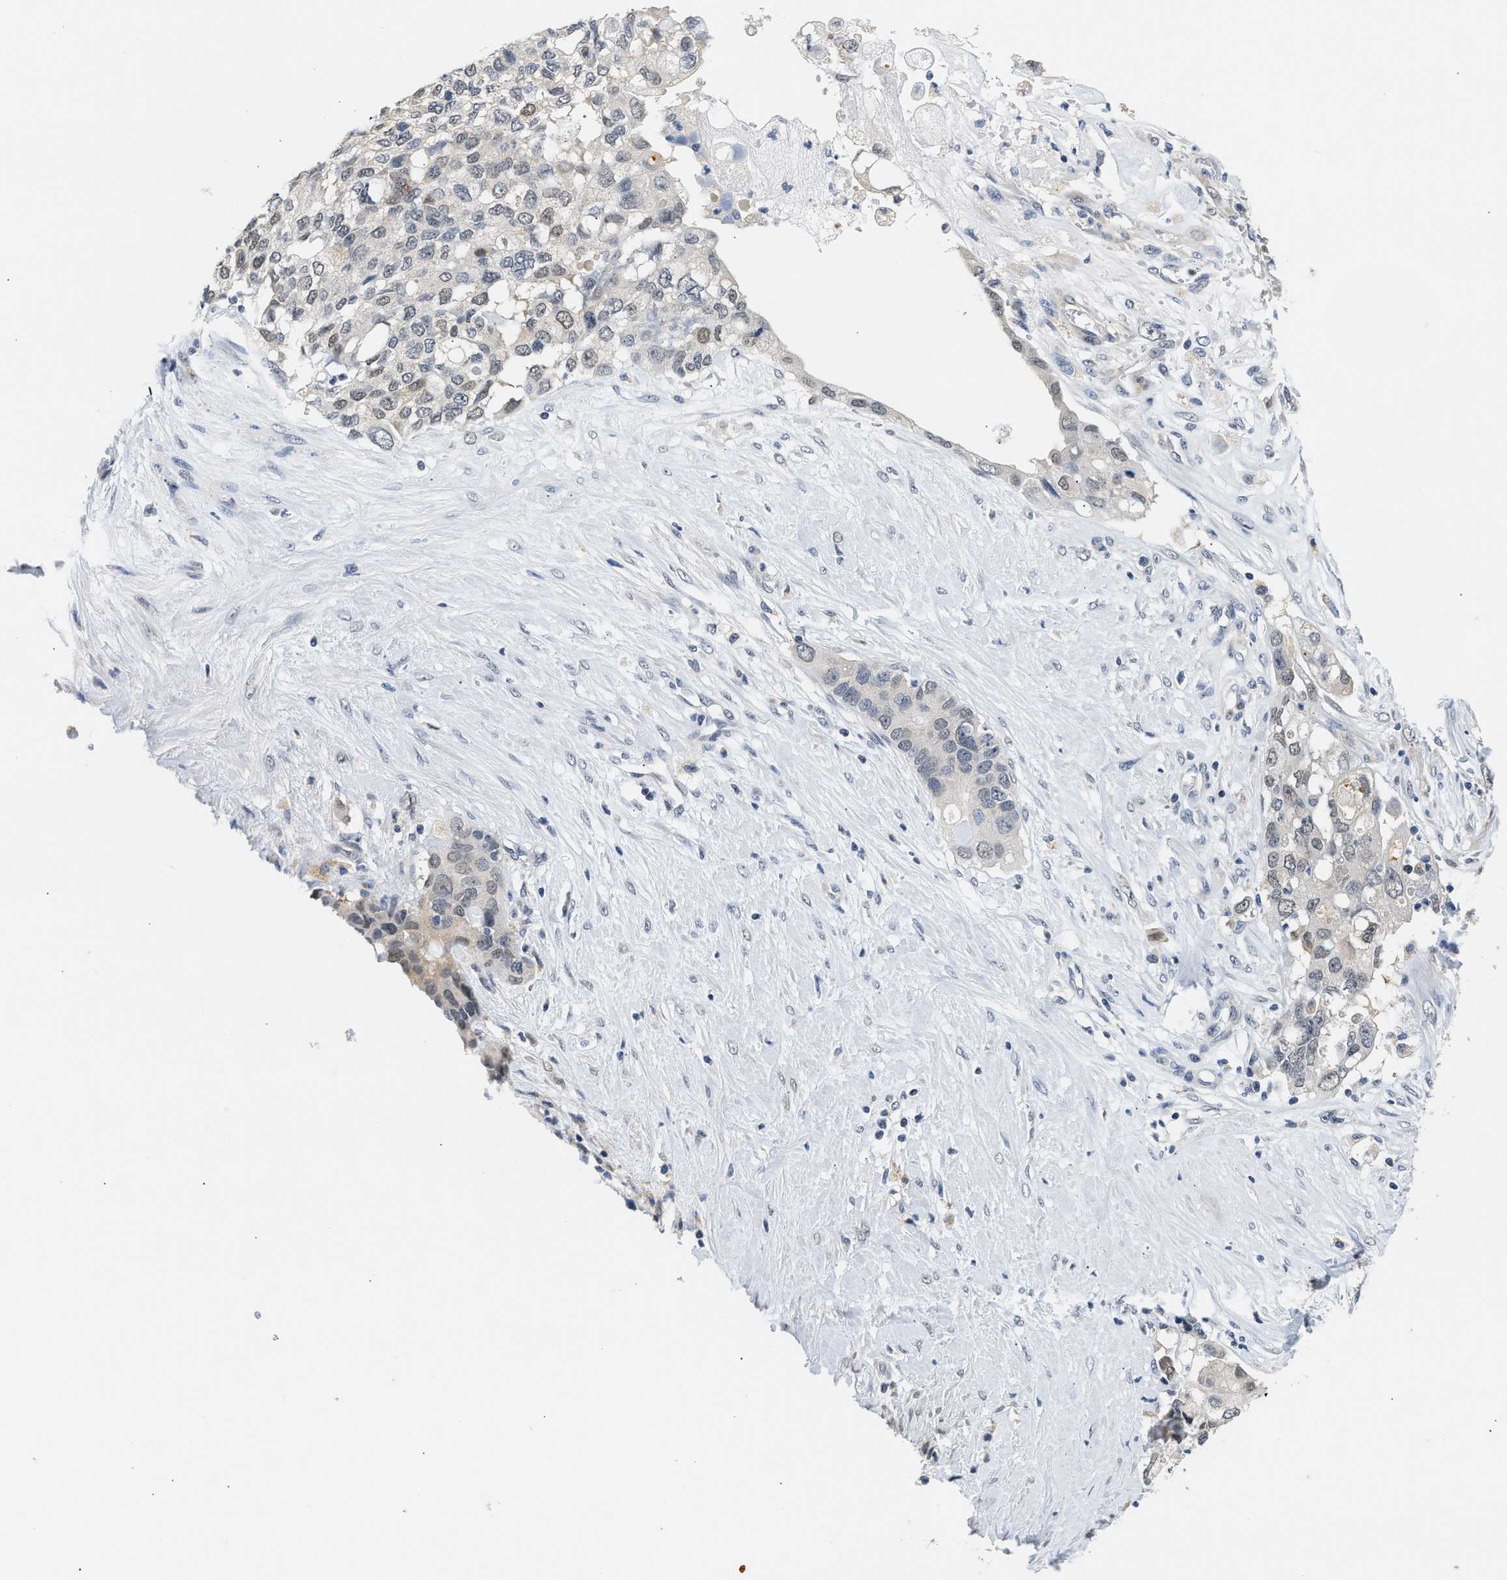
{"staining": {"intensity": "weak", "quantity": "<25%", "location": "nuclear"}, "tissue": "pancreatic cancer", "cell_type": "Tumor cells", "image_type": "cancer", "snomed": [{"axis": "morphology", "description": "Adenocarcinoma, NOS"}, {"axis": "topography", "description": "Pancreas"}], "caption": "IHC of pancreatic cancer reveals no positivity in tumor cells.", "gene": "PPM1L", "patient": {"sex": "female", "age": 56}}